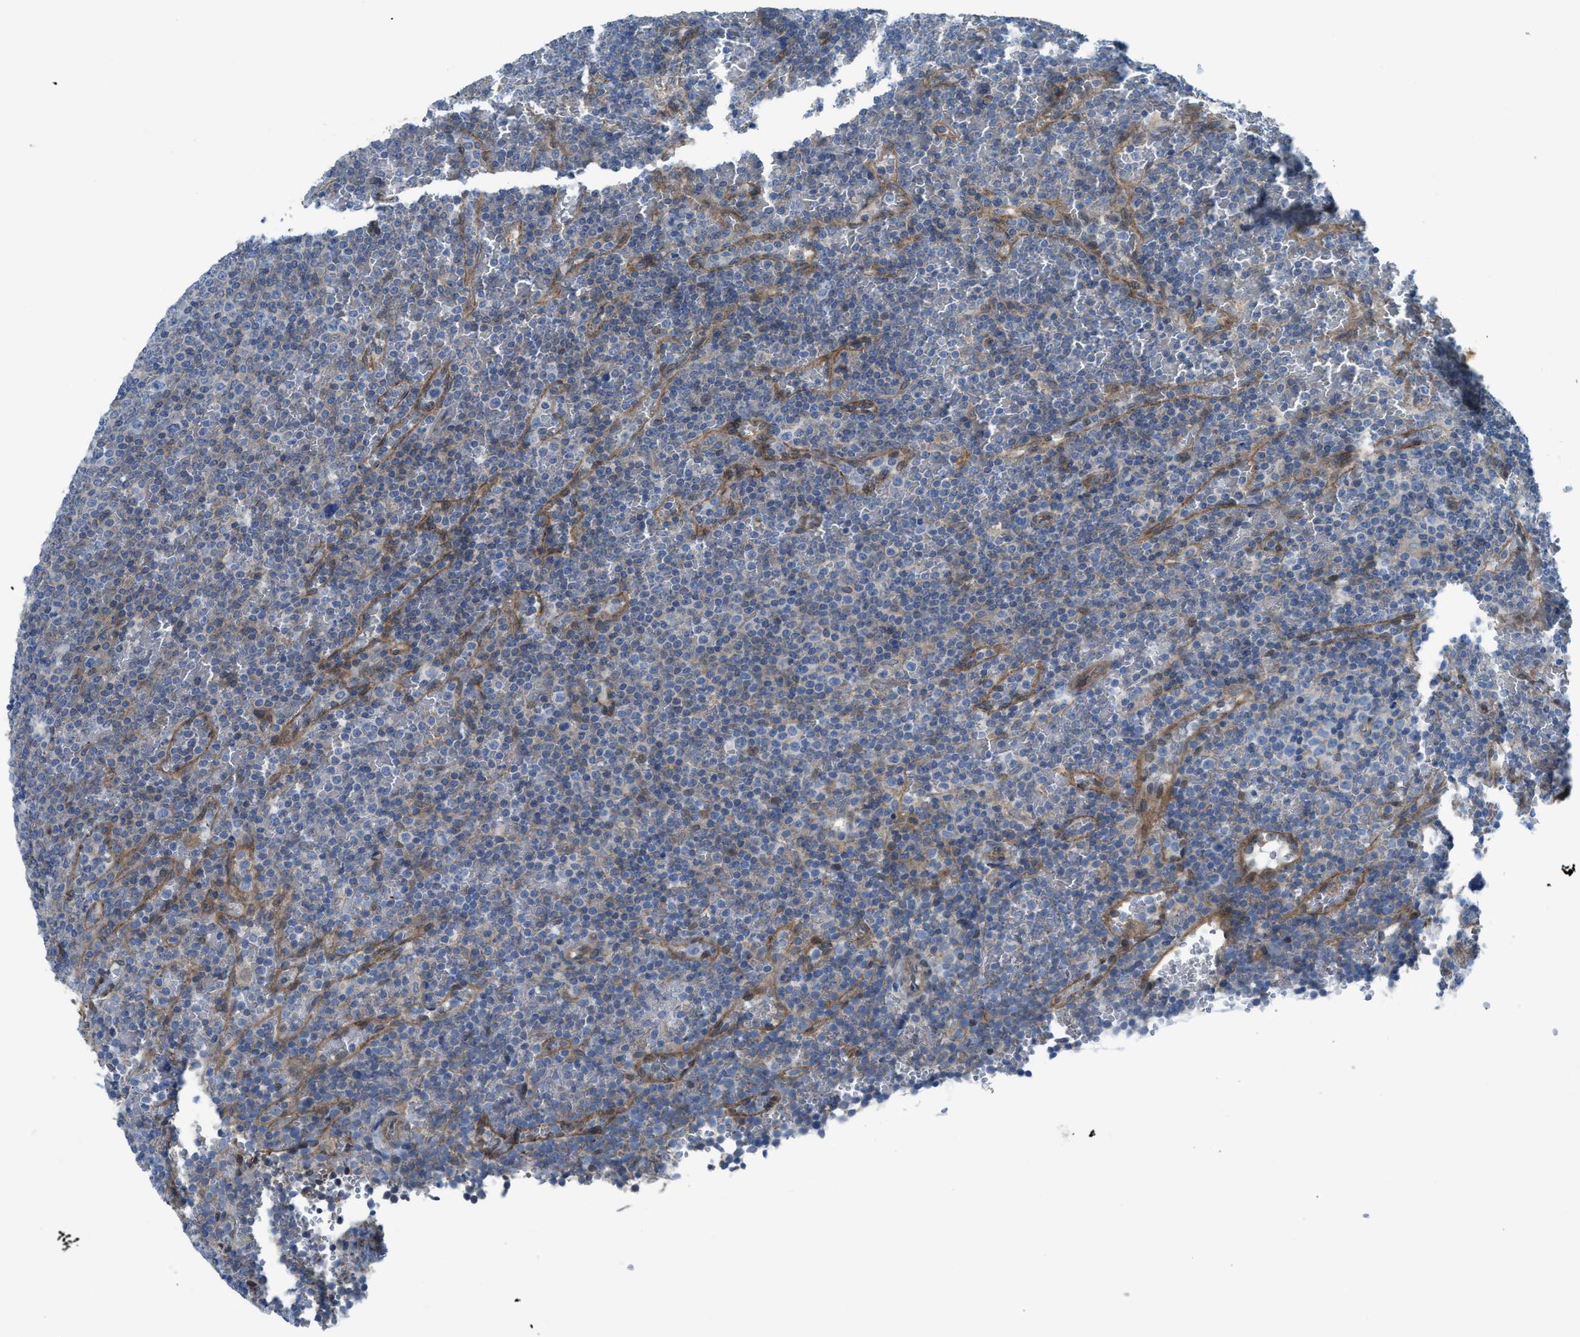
{"staining": {"intensity": "negative", "quantity": "none", "location": "none"}, "tissue": "lymphoma", "cell_type": "Tumor cells", "image_type": "cancer", "snomed": [{"axis": "morphology", "description": "Malignant lymphoma, non-Hodgkin's type, Low grade"}, {"axis": "topography", "description": "Spleen"}], "caption": "A high-resolution micrograph shows IHC staining of low-grade malignant lymphoma, non-Hodgkin's type, which shows no significant expression in tumor cells. Nuclei are stained in blue.", "gene": "PRKN", "patient": {"sex": "female", "age": 77}}